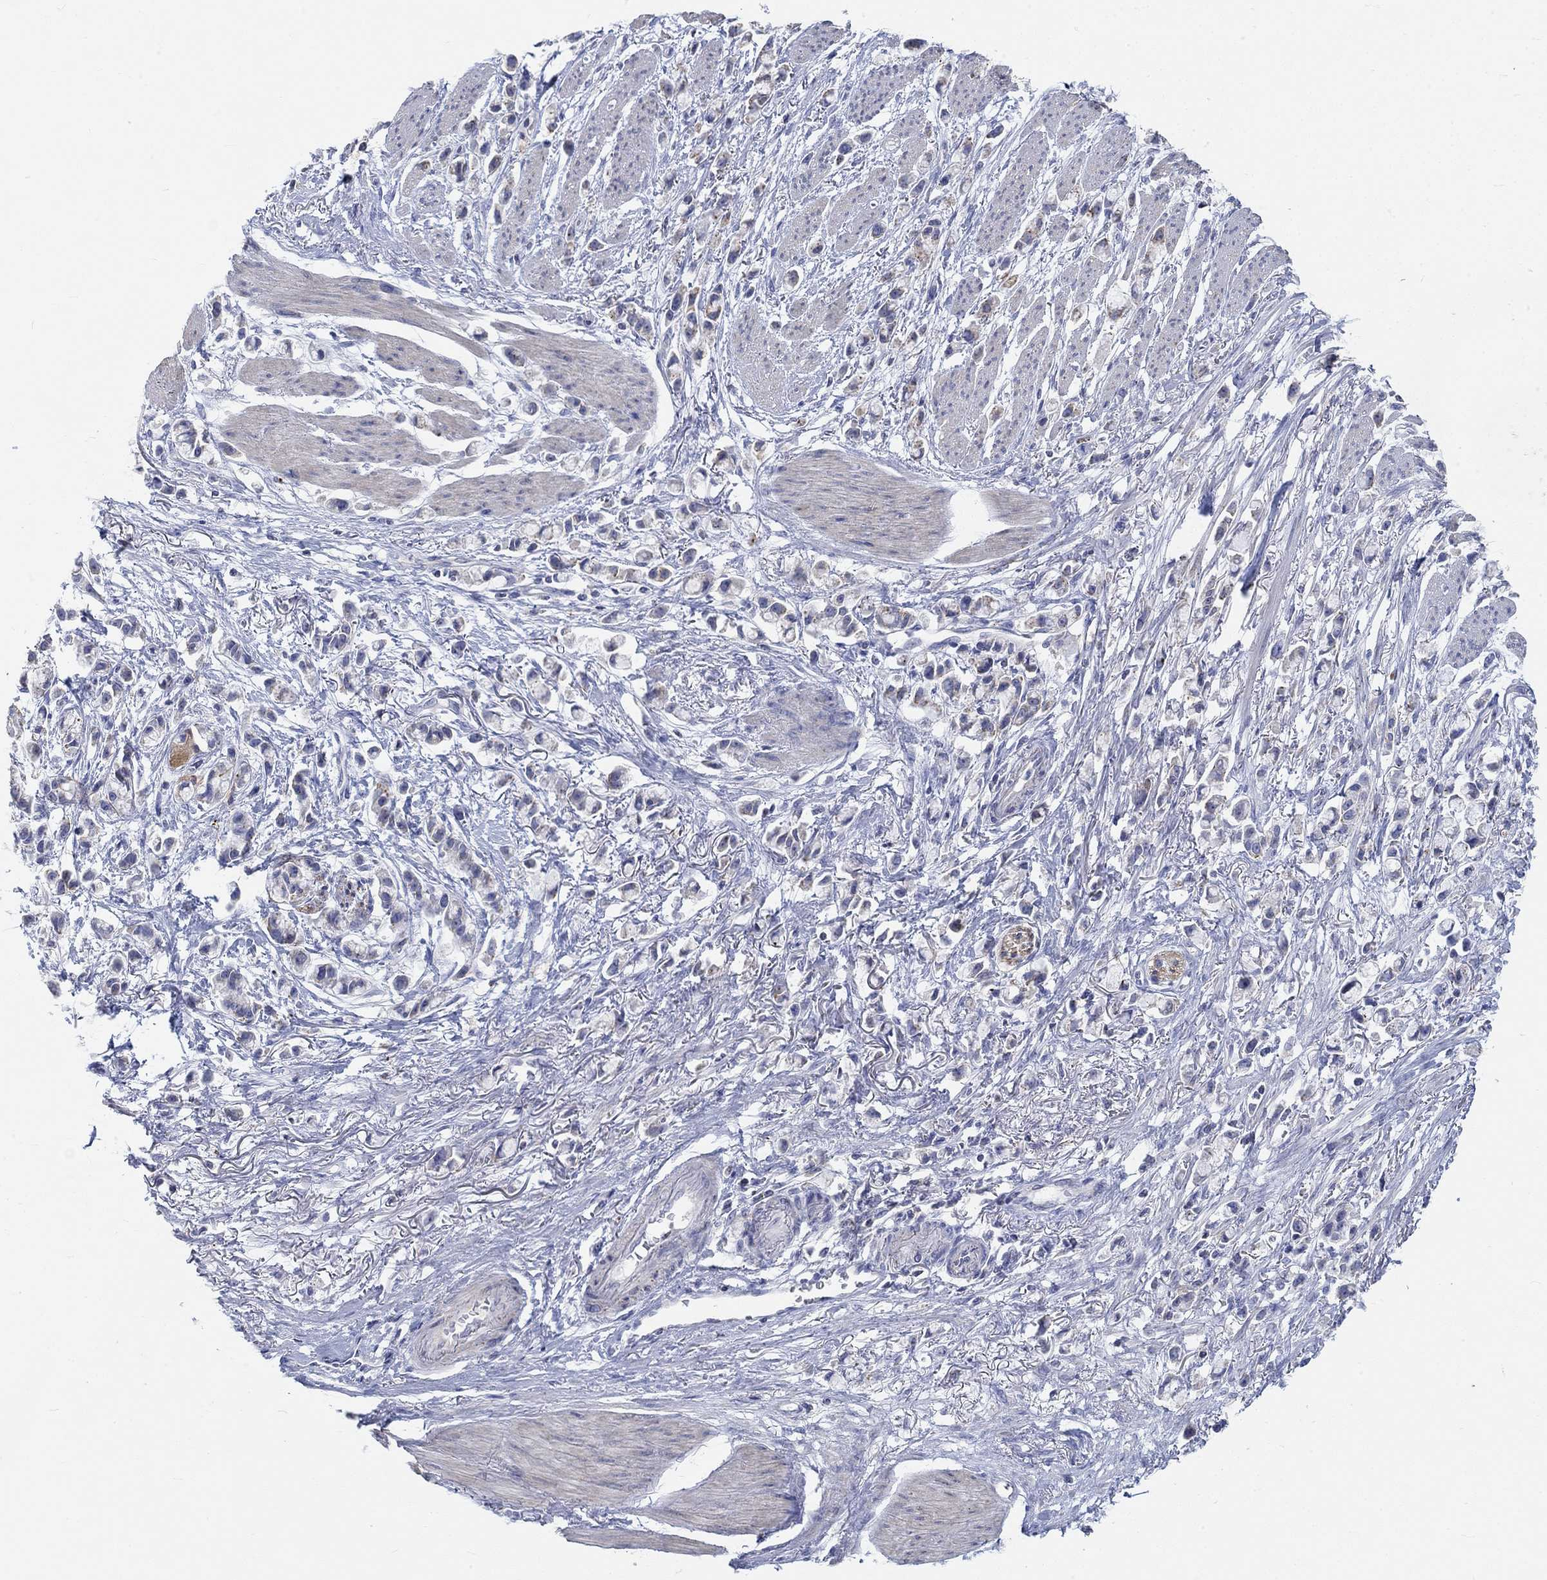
{"staining": {"intensity": "negative", "quantity": "none", "location": "none"}, "tissue": "stomach cancer", "cell_type": "Tumor cells", "image_type": "cancer", "snomed": [{"axis": "morphology", "description": "Adenocarcinoma, NOS"}, {"axis": "topography", "description": "Stomach"}], "caption": "Photomicrograph shows no significant protein expression in tumor cells of stomach adenocarcinoma. (DAB (3,3'-diaminobenzidine) IHC, high magnification).", "gene": "NAV3", "patient": {"sex": "female", "age": 81}}